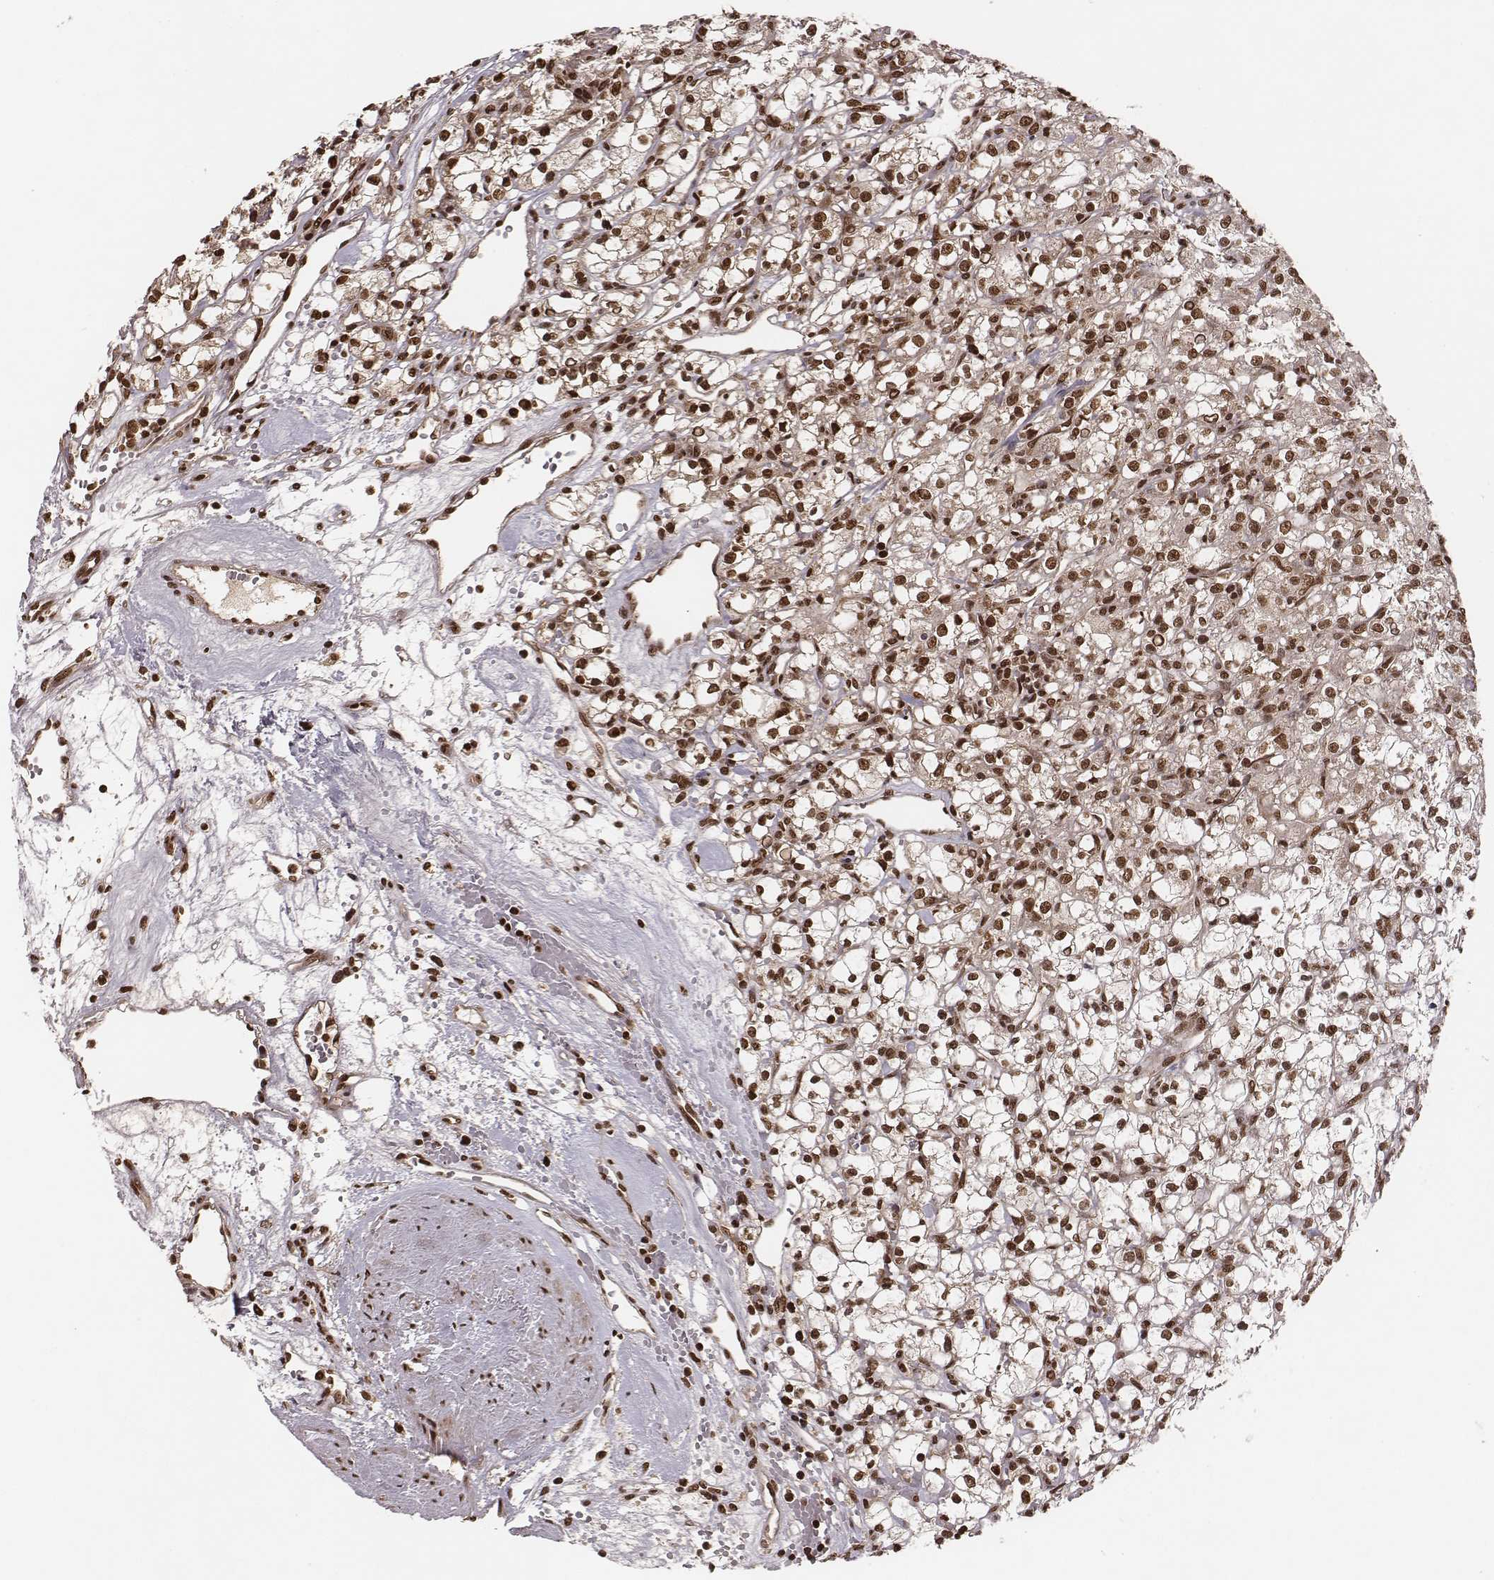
{"staining": {"intensity": "strong", "quantity": ">75%", "location": "nuclear"}, "tissue": "renal cancer", "cell_type": "Tumor cells", "image_type": "cancer", "snomed": [{"axis": "morphology", "description": "Adenocarcinoma, NOS"}, {"axis": "topography", "description": "Kidney"}], "caption": "Protein staining by IHC exhibits strong nuclear expression in approximately >75% of tumor cells in adenocarcinoma (renal). The protein is stained brown, and the nuclei are stained in blue (DAB IHC with brightfield microscopy, high magnification).", "gene": "NFX1", "patient": {"sex": "female", "age": 59}}